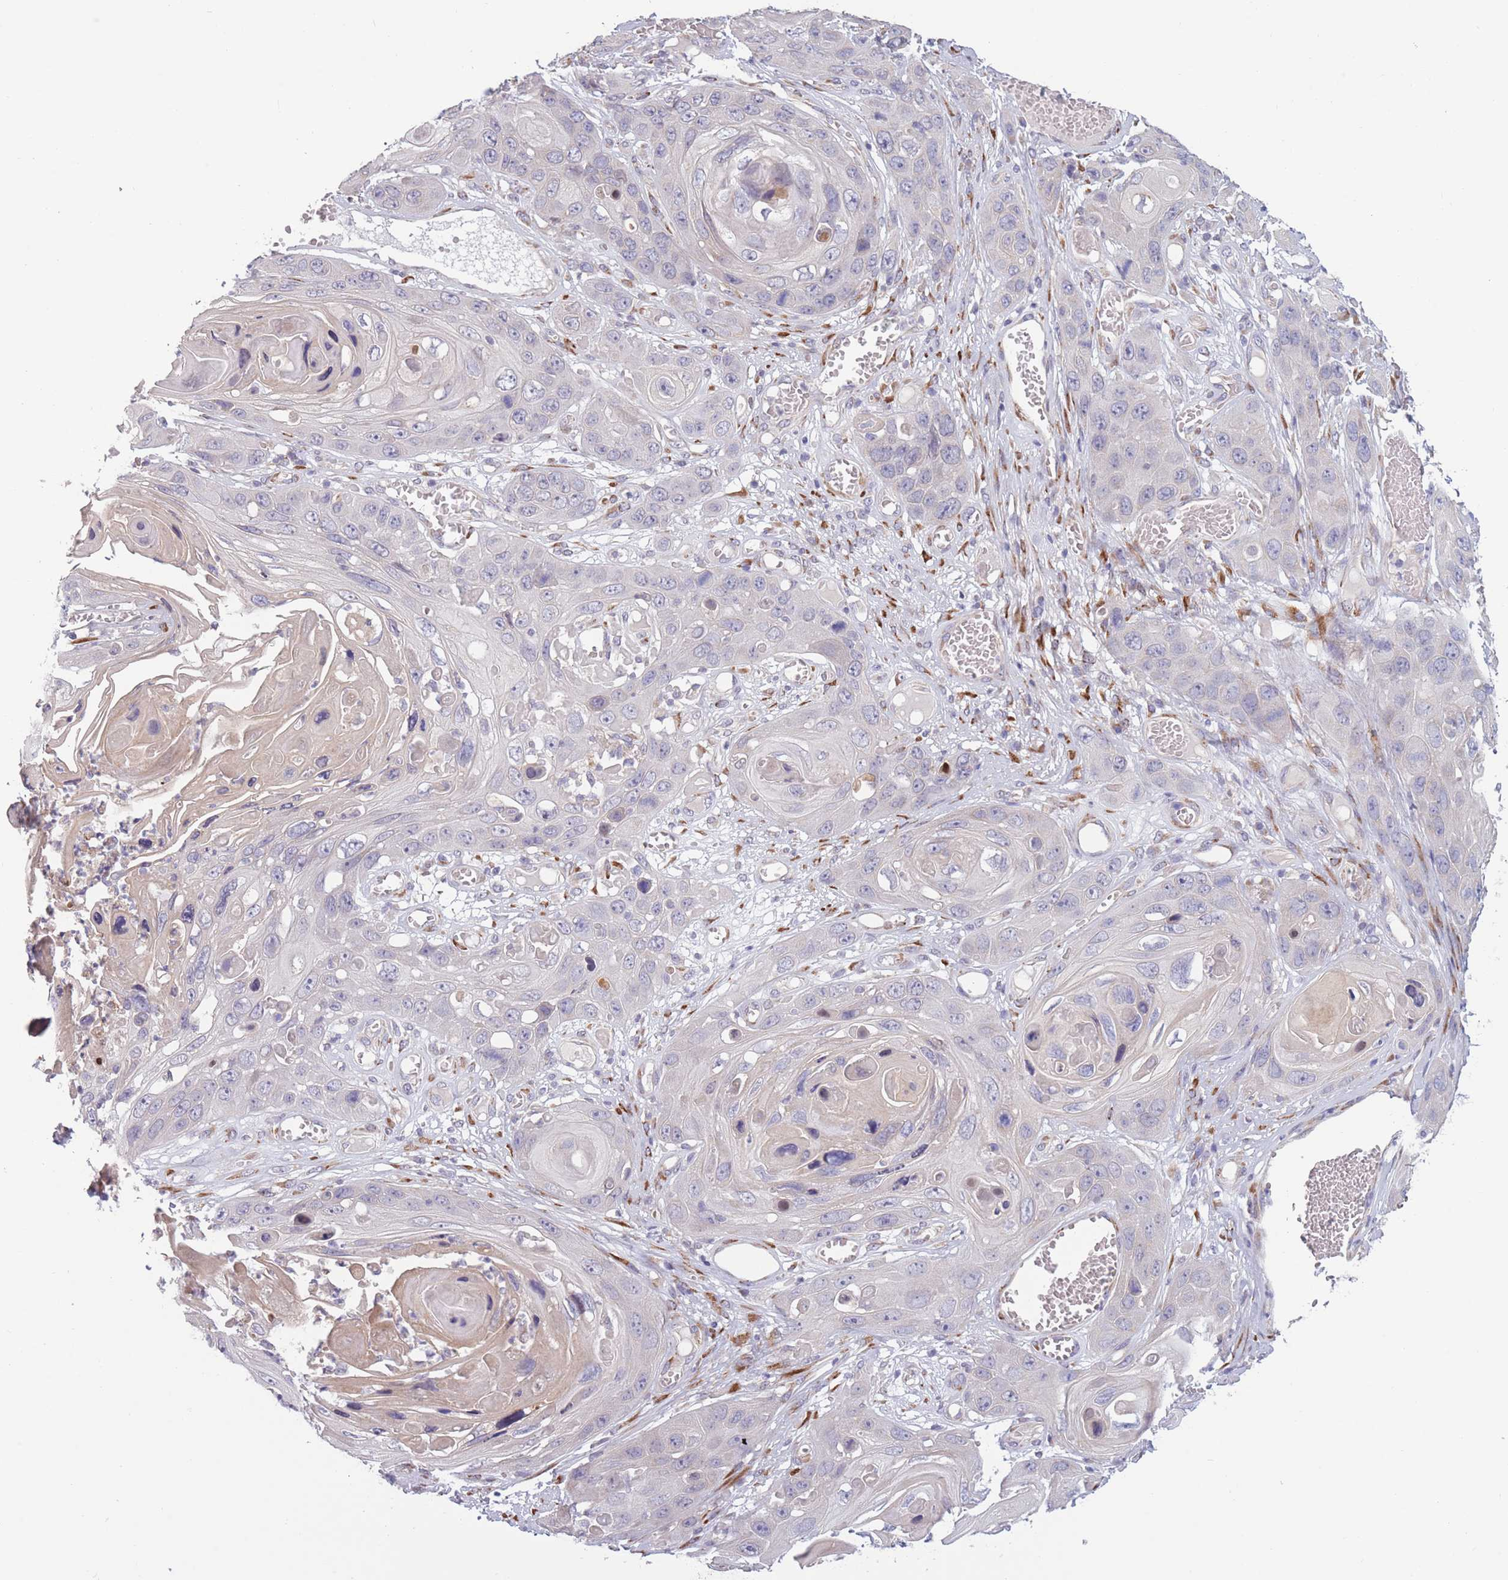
{"staining": {"intensity": "negative", "quantity": "none", "location": "none"}, "tissue": "skin cancer", "cell_type": "Tumor cells", "image_type": "cancer", "snomed": [{"axis": "morphology", "description": "Squamous cell carcinoma, NOS"}, {"axis": "topography", "description": "Skin"}], "caption": "The IHC image has no significant staining in tumor cells of skin cancer (squamous cell carcinoma) tissue.", "gene": "CCNQ", "patient": {"sex": "male", "age": 55}}